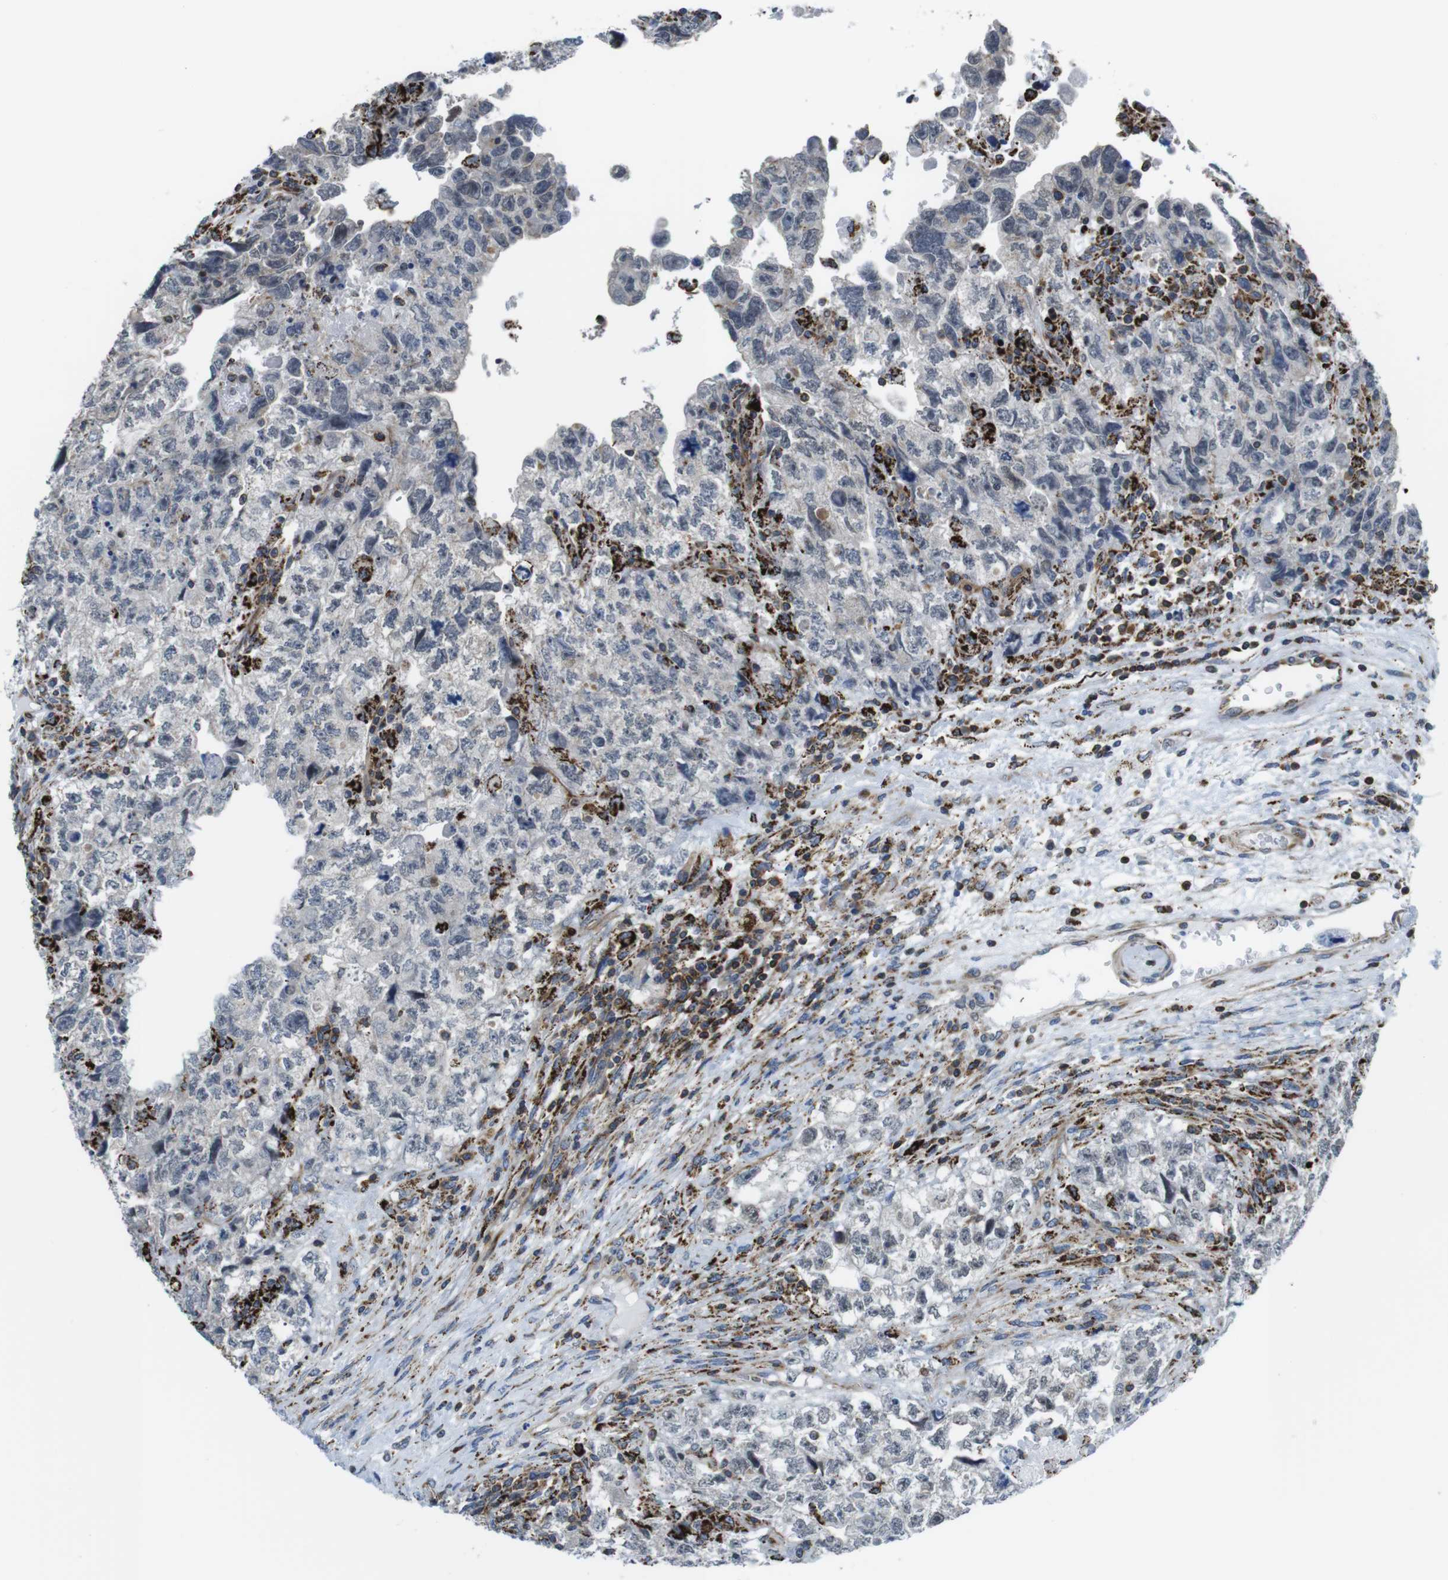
{"staining": {"intensity": "negative", "quantity": "none", "location": "none"}, "tissue": "testis cancer", "cell_type": "Tumor cells", "image_type": "cancer", "snomed": [{"axis": "morphology", "description": "Carcinoma, Embryonal, NOS"}, {"axis": "topography", "description": "Testis"}], "caption": "A micrograph of testis embryonal carcinoma stained for a protein demonstrates no brown staining in tumor cells.", "gene": "KCNE3", "patient": {"sex": "male", "age": 36}}